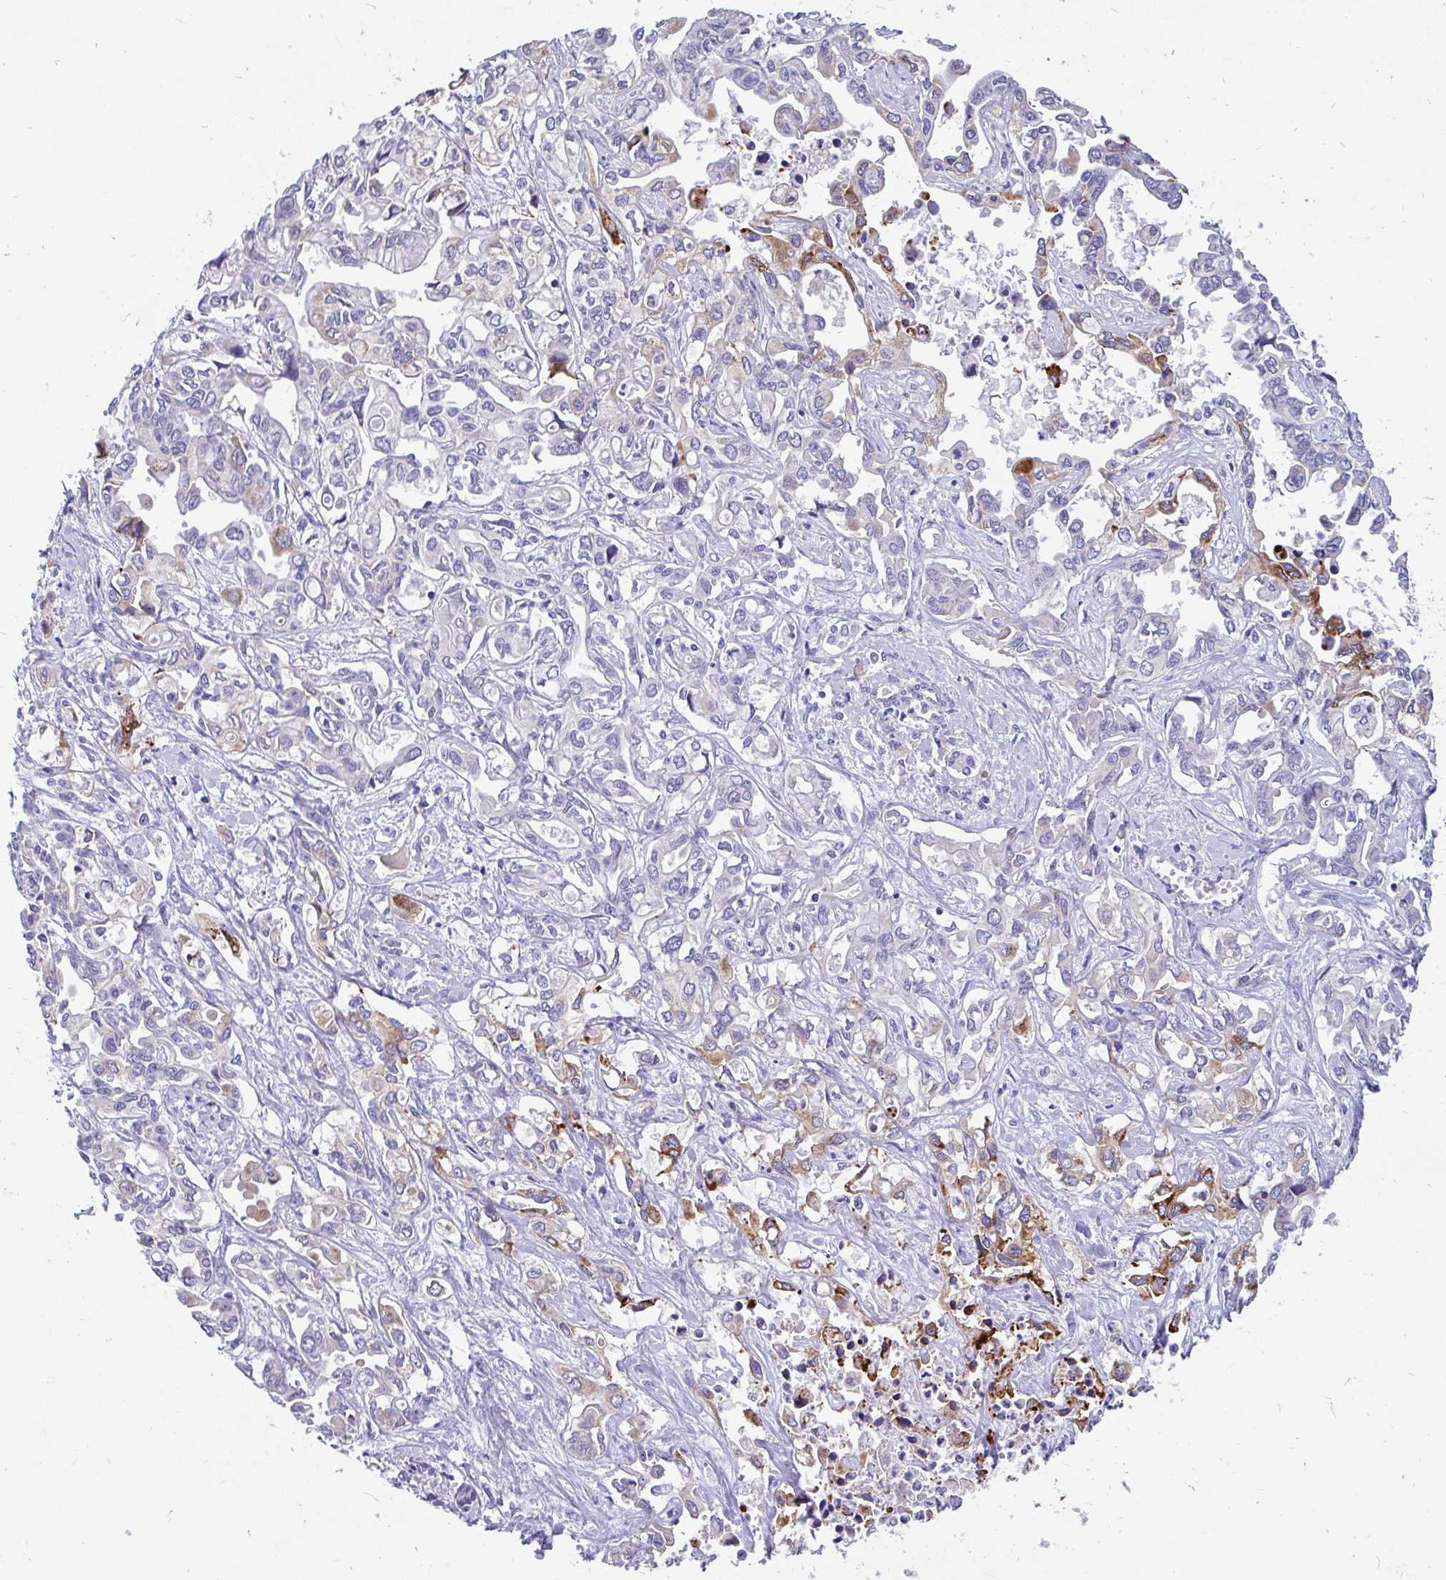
{"staining": {"intensity": "moderate", "quantity": "<25%", "location": "cytoplasmic/membranous"}, "tissue": "liver cancer", "cell_type": "Tumor cells", "image_type": "cancer", "snomed": [{"axis": "morphology", "description": "Cholangiocarcinoma"}, {"axis": "topography", "description": "Liver"}], "caption": "The micrograph reveals staining of liver cholangiocarcinoma, revealing moderate cytoplasmic/membranous protein positivity (brown color) within tumor cells. (DAB (3,3'-diaminobenzidine) IHC, brown staining for protein, blue staining for nuclei).", "gene": "INTS5", "patient": {"sex": "female", "age": 64}}